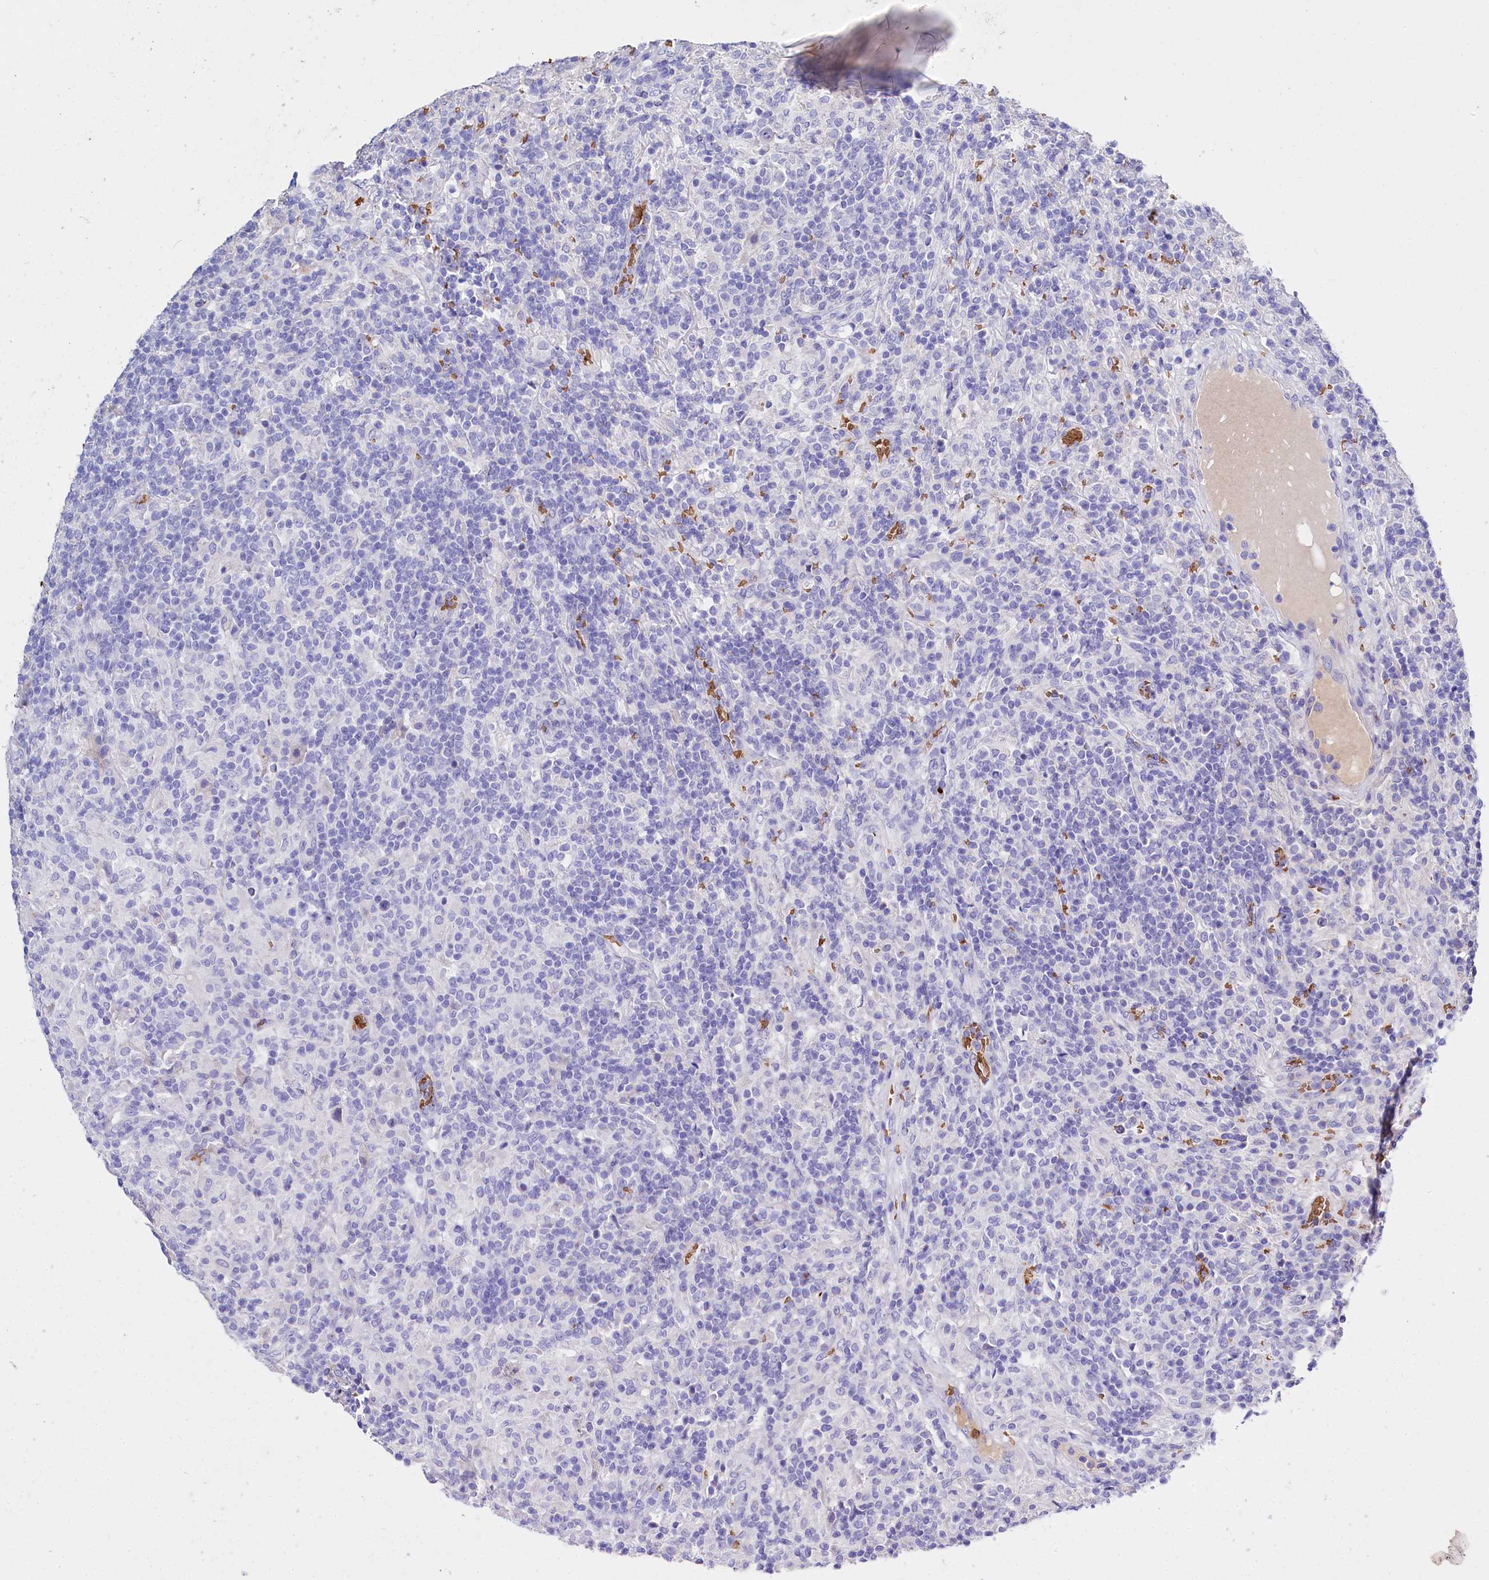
{"staining": {"intensity": "negative", "quantity": "none", "location": "none"}, "tissue": "lymphoma", "cell_type": "Tumor cells", "image_type": "cancer", "snomed": [{"axis": "morphology", "description": "Hodgkin's disease, NOS"}, {"axis": "topography", "description": "Lymph node"}], "caption": "Tumor cells are negative for brown protein staining in lymphoma.", "gene": "RPUSD3", "patient": {"sex": "male", "age": 70}}